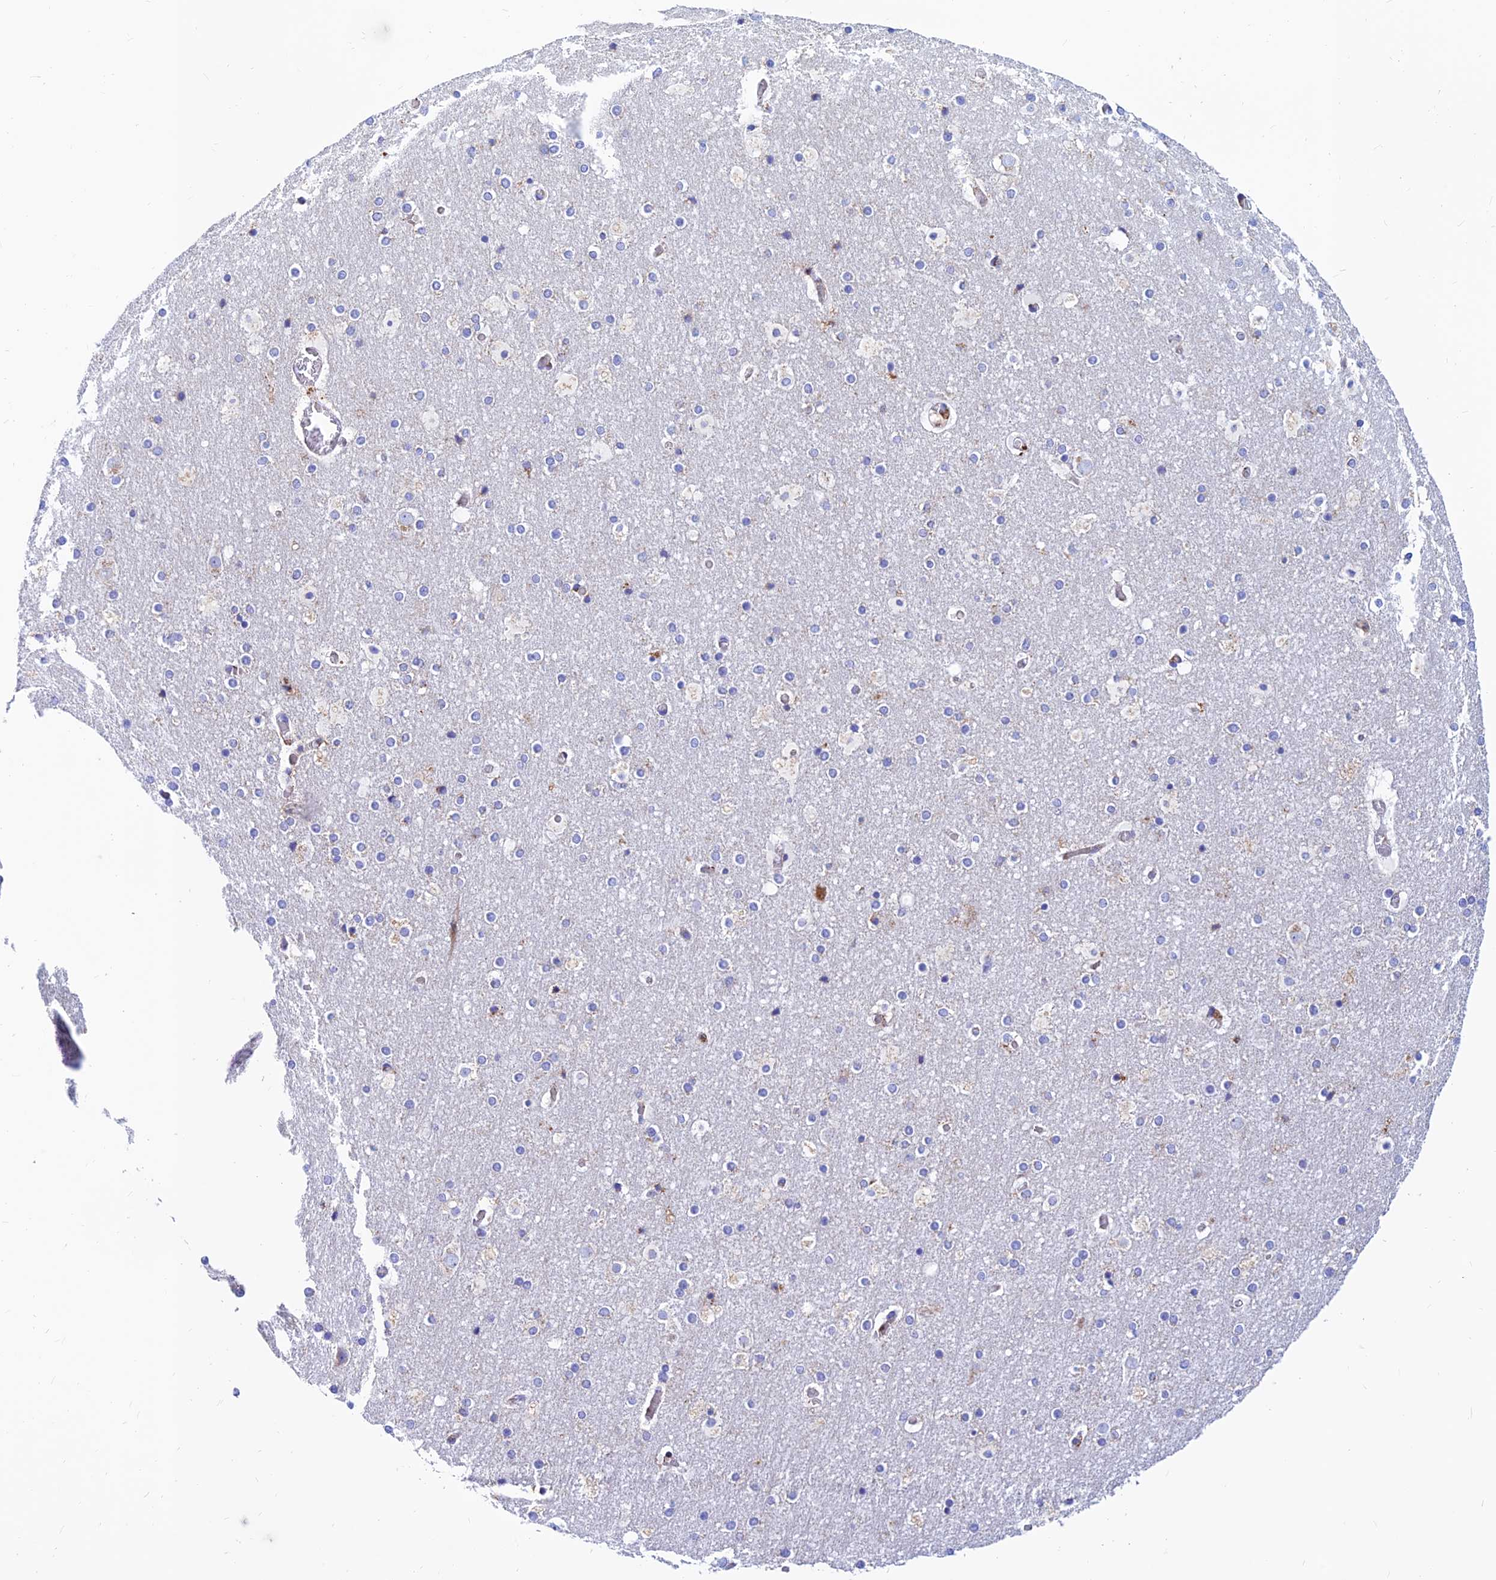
{"staining": {"intensity": "weak", "quantity": "25%-75%", "location": "cytoplasmic/membranous"}, "tissue": "cerebral cortex", "cell_type": "Endothelial cells", "image_type": "normal", "snomed": [{"axis": "morphology", "description": "Normal tissue, NOS"}, {"axis": "topography", "description": "Cerebral cortex"}], "caption": "A brown stain labels weak cytoplasmic/membranous expression of a protein in endothelial cells of unremarkable human cerebral cortex.", "gene": "SPNS1", "patient": {"sex": "male", "age": 57}}